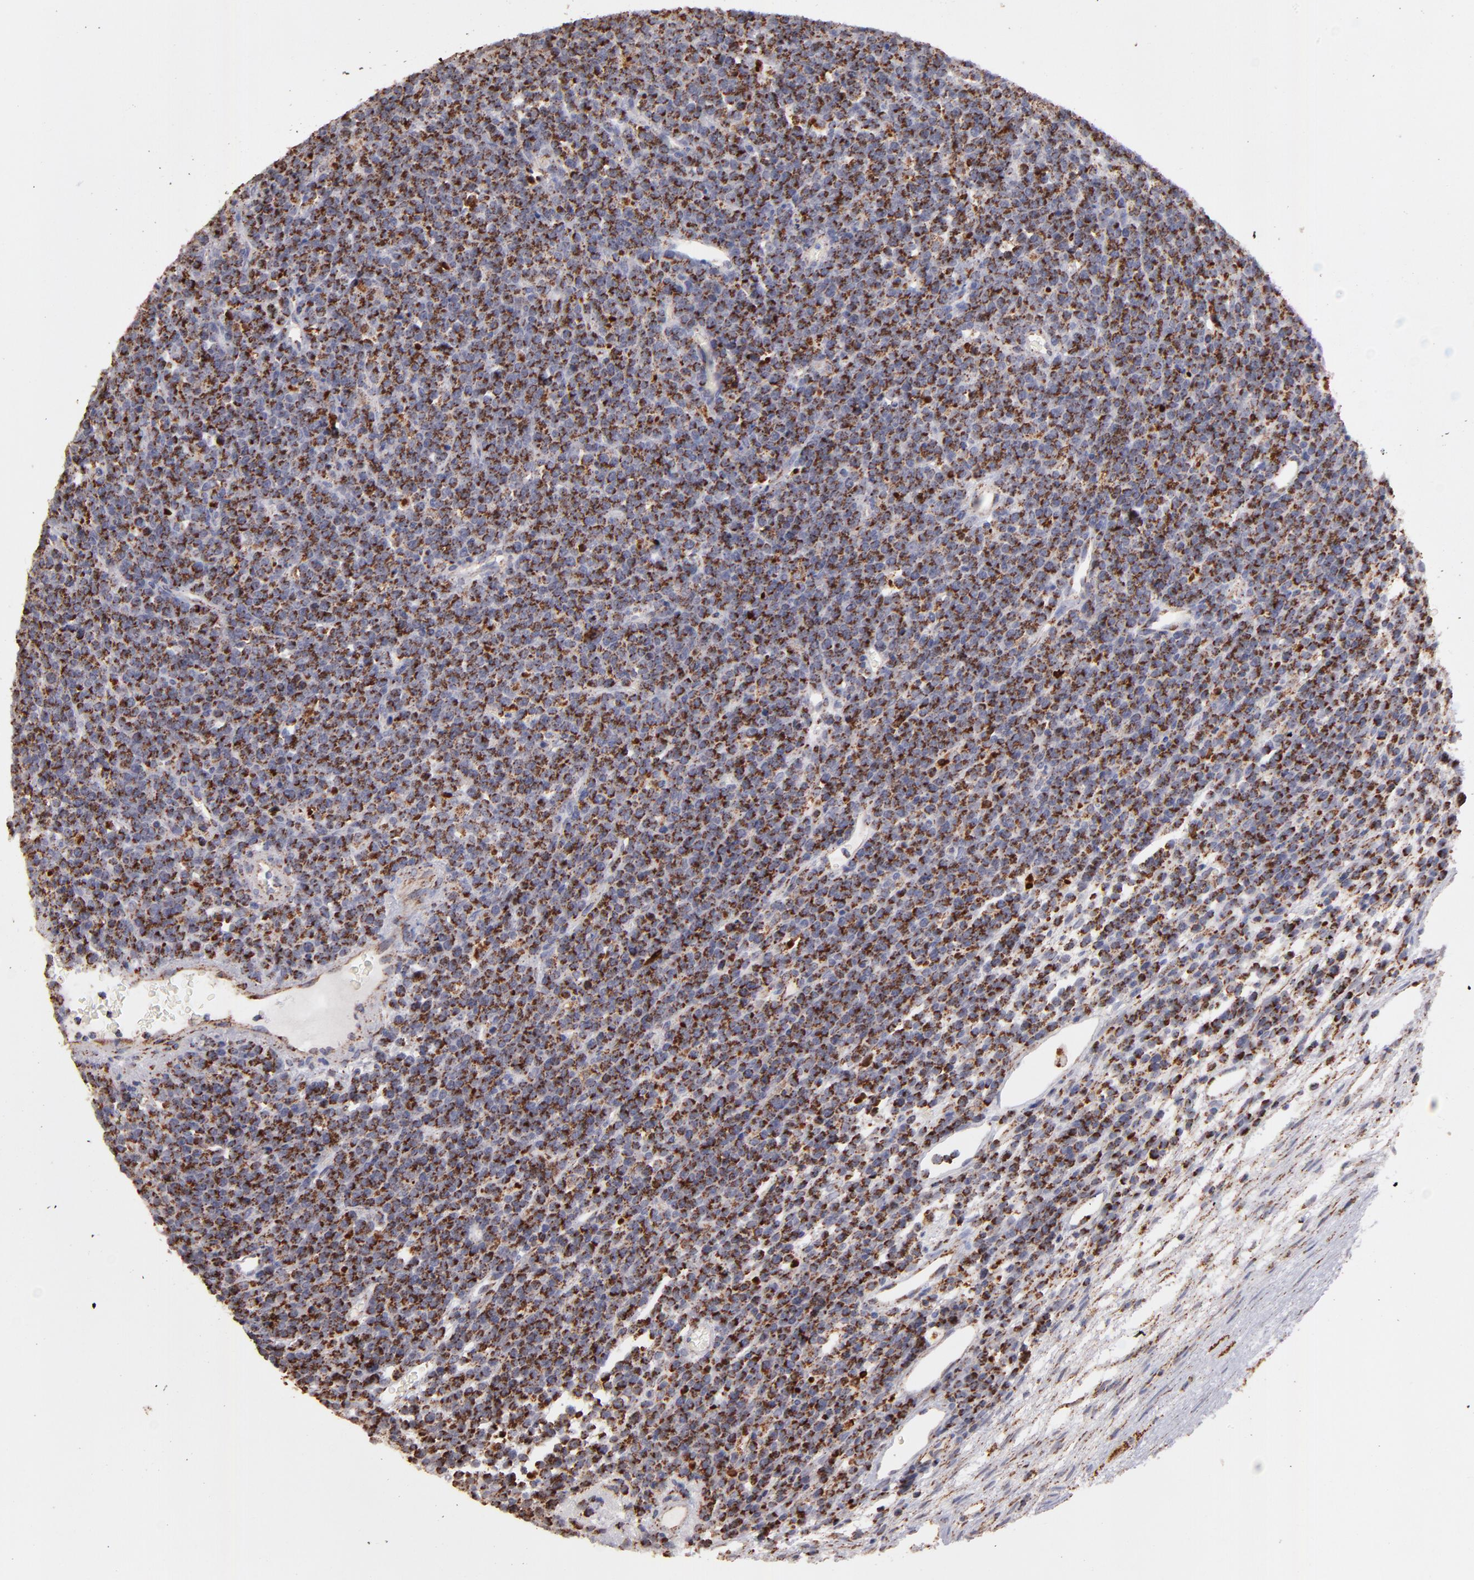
{"staining": {"intensity": "strong", "quantity": ">75%", "location": "cytoplasmic/membranous"}, "tissue": "lymphoma", "cell_type": "Tumor cells", "image_type": "cancer", "snomed": [{"axis": "morphology", "description": "Malignant lymphoma, non-Hodgkin's type, High grade"}, {"axis": "topography", "description": "Ovary"}], "caption": "Immunohistochemical staining of malignant lymphoma, non-Hodgkin's type (high-grade) demonstrates high levels of strong cytoplasmic/membranous expression in about >75% of tumor cells. (DAB (3,3'-diaminobenzidine) IHC with brightfield microscopy, high magnification).", "gene": "DLST", "patient": {"sex": "female", "age": 56}}